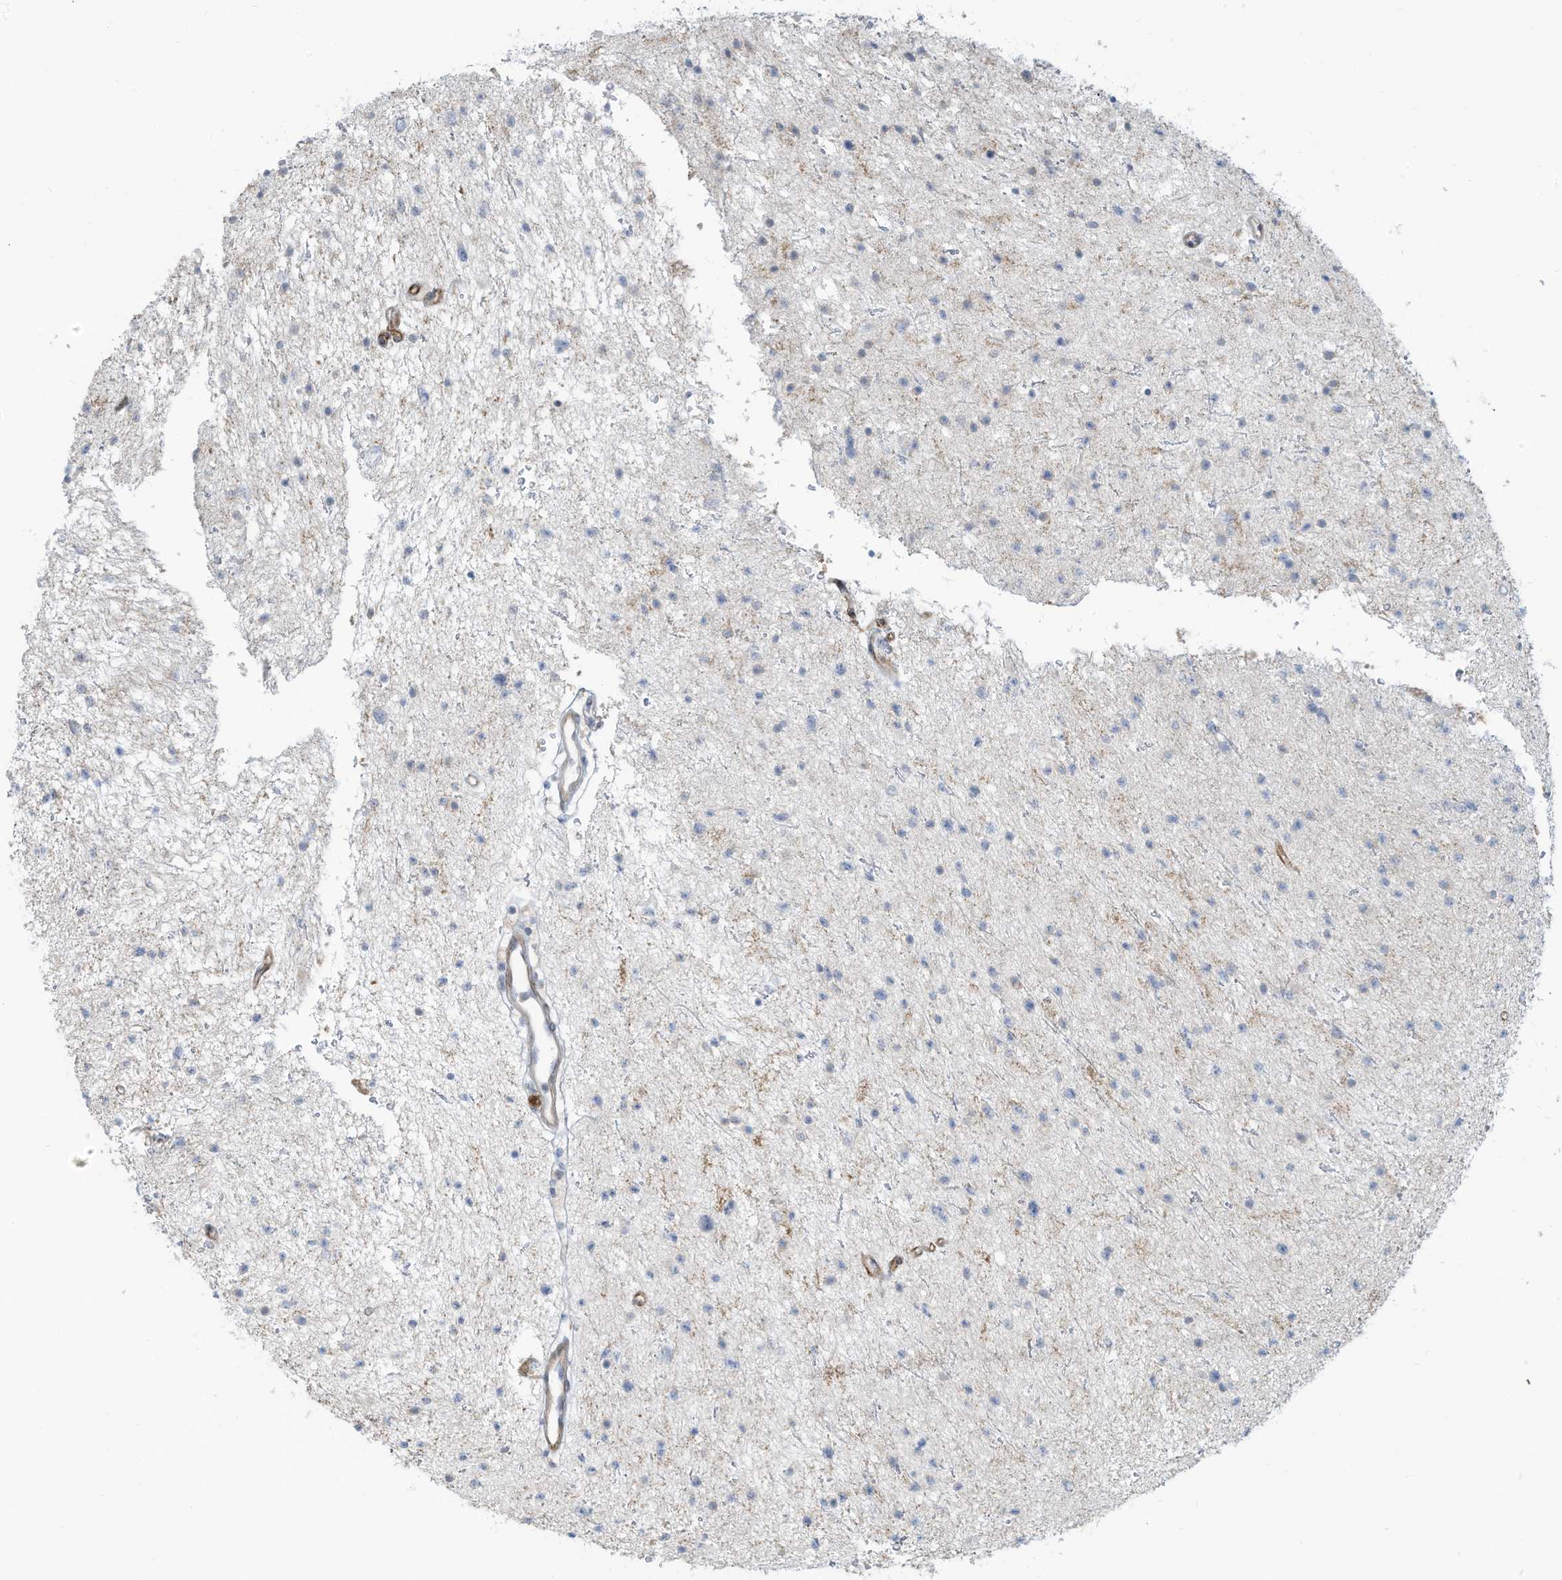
{"staining": {"intensity": "negative", "quantity": "none", "location": "none"}, "tissue": "glioma", "cell_type": "Tumor cells", "image_type": "cancer", "snomed": [{"axis": "morphology", "description": "Glioma, malignant, Low grade"}, {"axis": "topography", "description": "Brain"}], "caption": "A high-resolution micrograph shows IHC staining of malignant glioma (low-grade), which demonstrates no significant expression in tumor cells.", "gene": "DZIP3", "patient": {"sex": "female", "age": 37}}